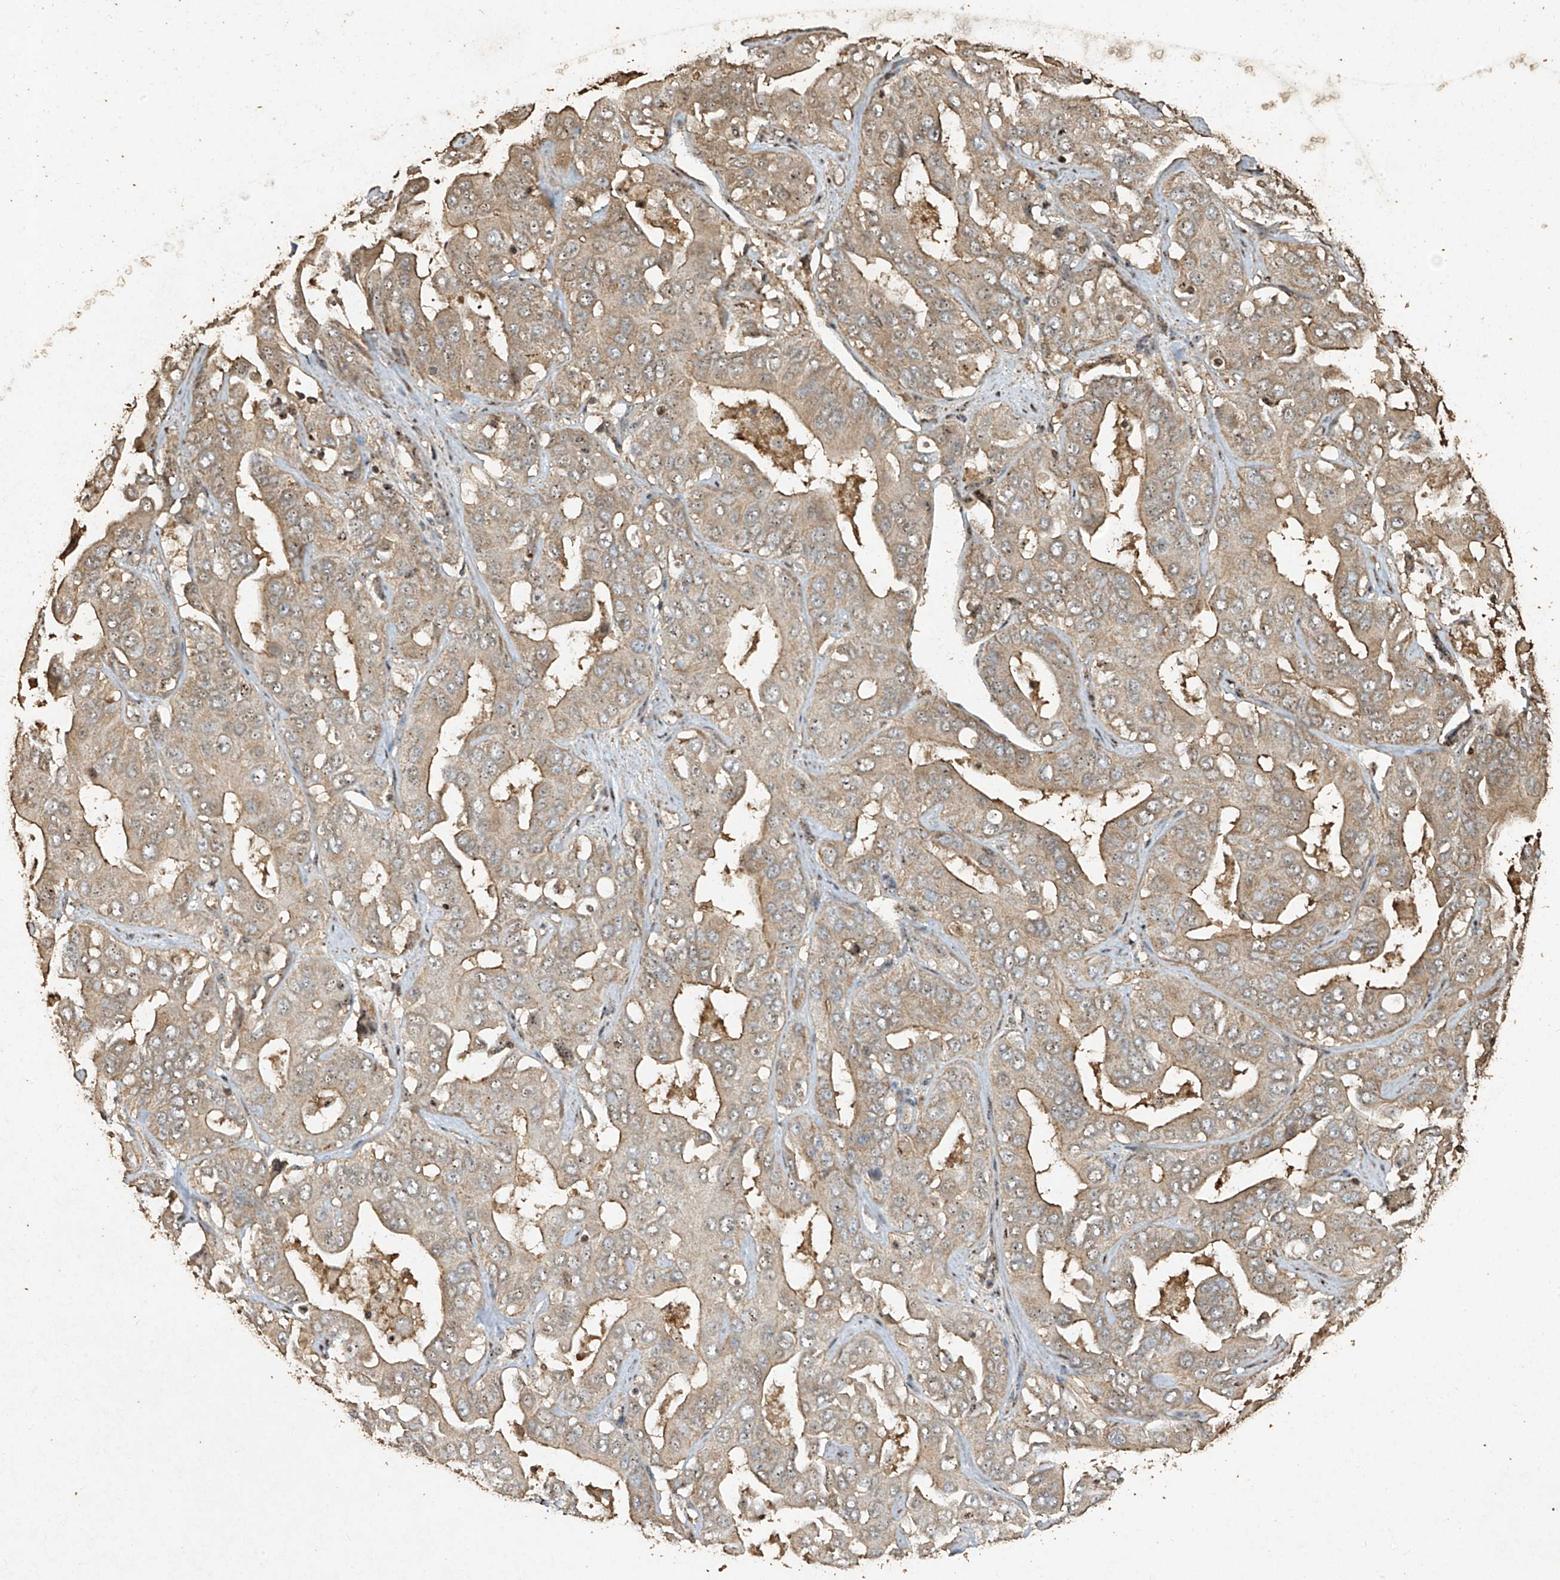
{"staining": {"intensity": "moderate", "quantity": "<25%", "location": "cytoplasmic/membranous,nuclear"}, "tissue": "liver cancer", "cell_type": "Tumor cells", "image_type": "cancer", "snomed": [{"axis": "morphology", "description": "Cholangiocarcinoma"}, {"axis": "topography", "description": "Liver"}], "caption": "Human liver cancer (cholangiocarcinoma) stained with a brown dye reveals moderate cytoplasmic/membranous and nuclear positive staining in about <25% of tumor cells.", "gene": "ERBB3", "patient": {"sex": "female", "age": 52}}